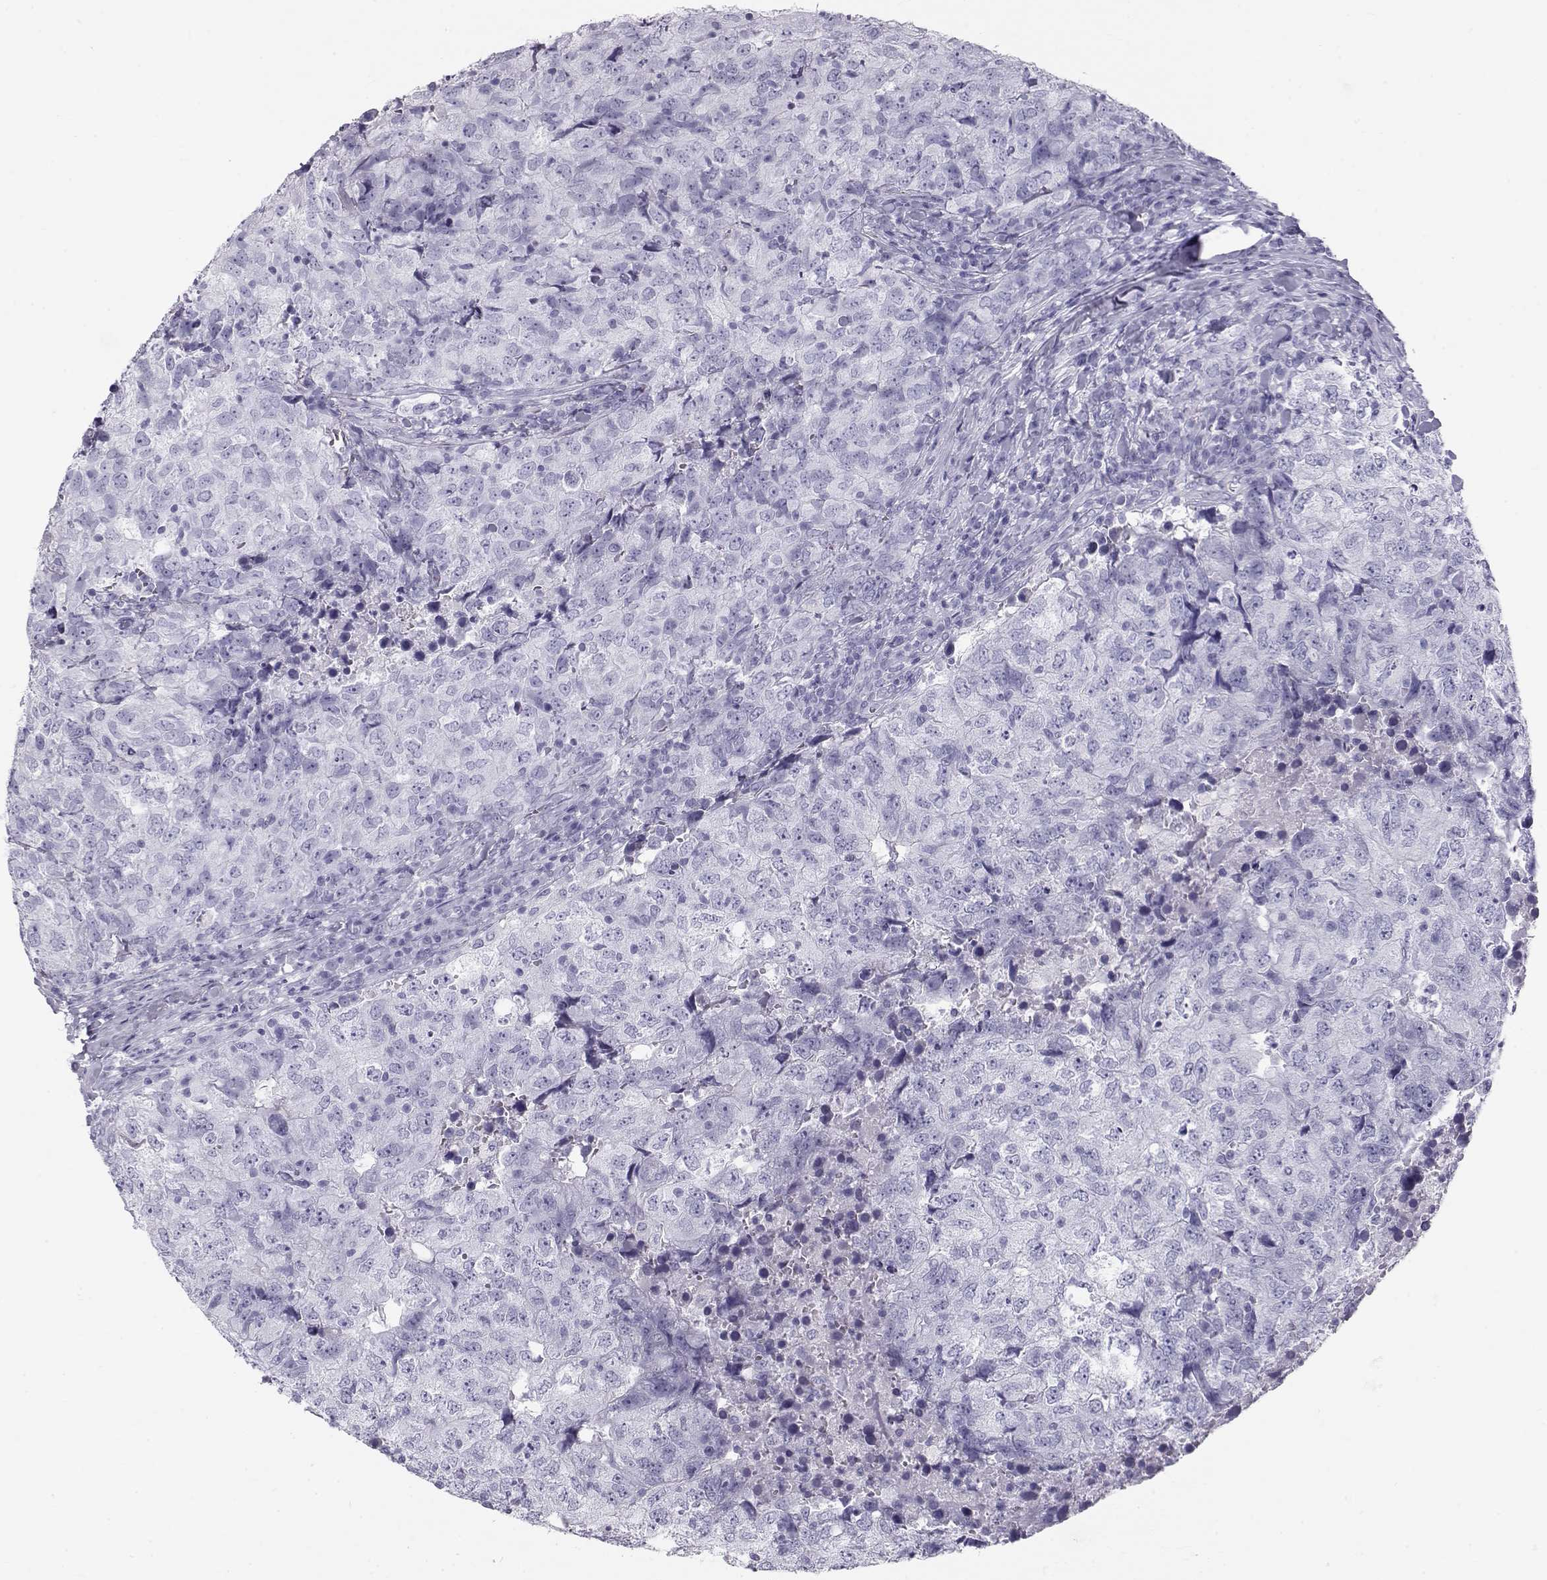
{"staining": {"intensity": "negative", "quantity": "none", "location": "none"}, "tissue": "breast cancer", "cell_type": "Tumor cells", "image_type": "cancer", "snomed": [{"axis": "morphology", "description": "Duct carcinoma"}, {"axis": "topography", "description": "Breast"}], "caption": "High magnification brightfield microscopy of breast infiltrating ductal carcinoma stained with DAB (brown) and counterstained with hematoxylin (blue): tumor cells show no significant positivity.", "gene": "RD3", "patient": {"sex": "female", "age": 30}}